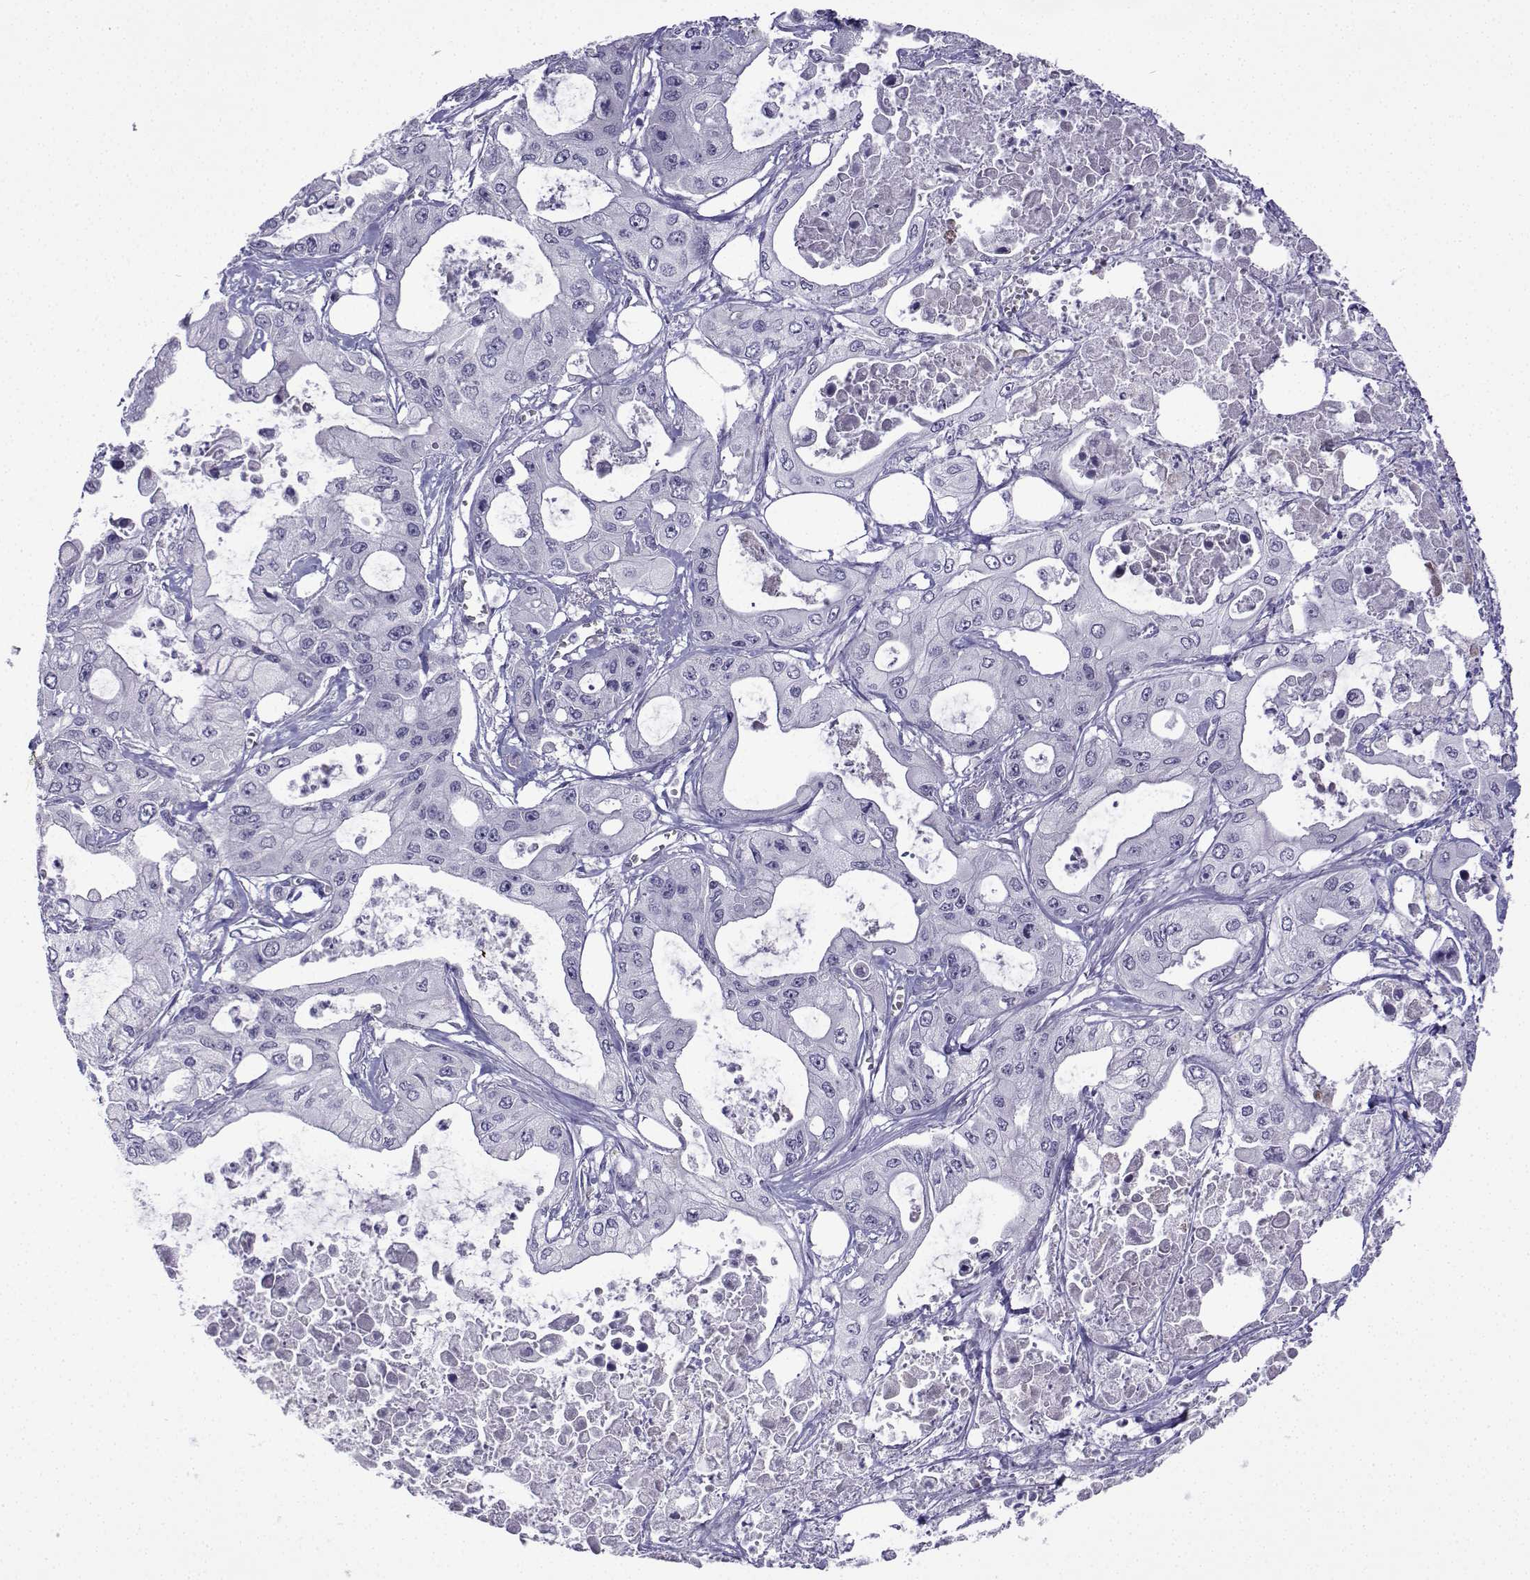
{"staining": {"intensity": "negative", "quantity": "none", "location": "none"}, "tissue": "pancreatic cancer", "cell_type": "Tumor cells", "image_type": "cancer", "snomed": [{"axis": "morphology", "description": "Adenocarcinoma, NOS"}, {"axis": "topography", "description": "Pancreas"}], "caption": "Tumor cells show no significant protein positivity in pancreatic adenocarcinoma.", "gene": "SPACA7", "patient": {"sex": "male", "age": 70}}